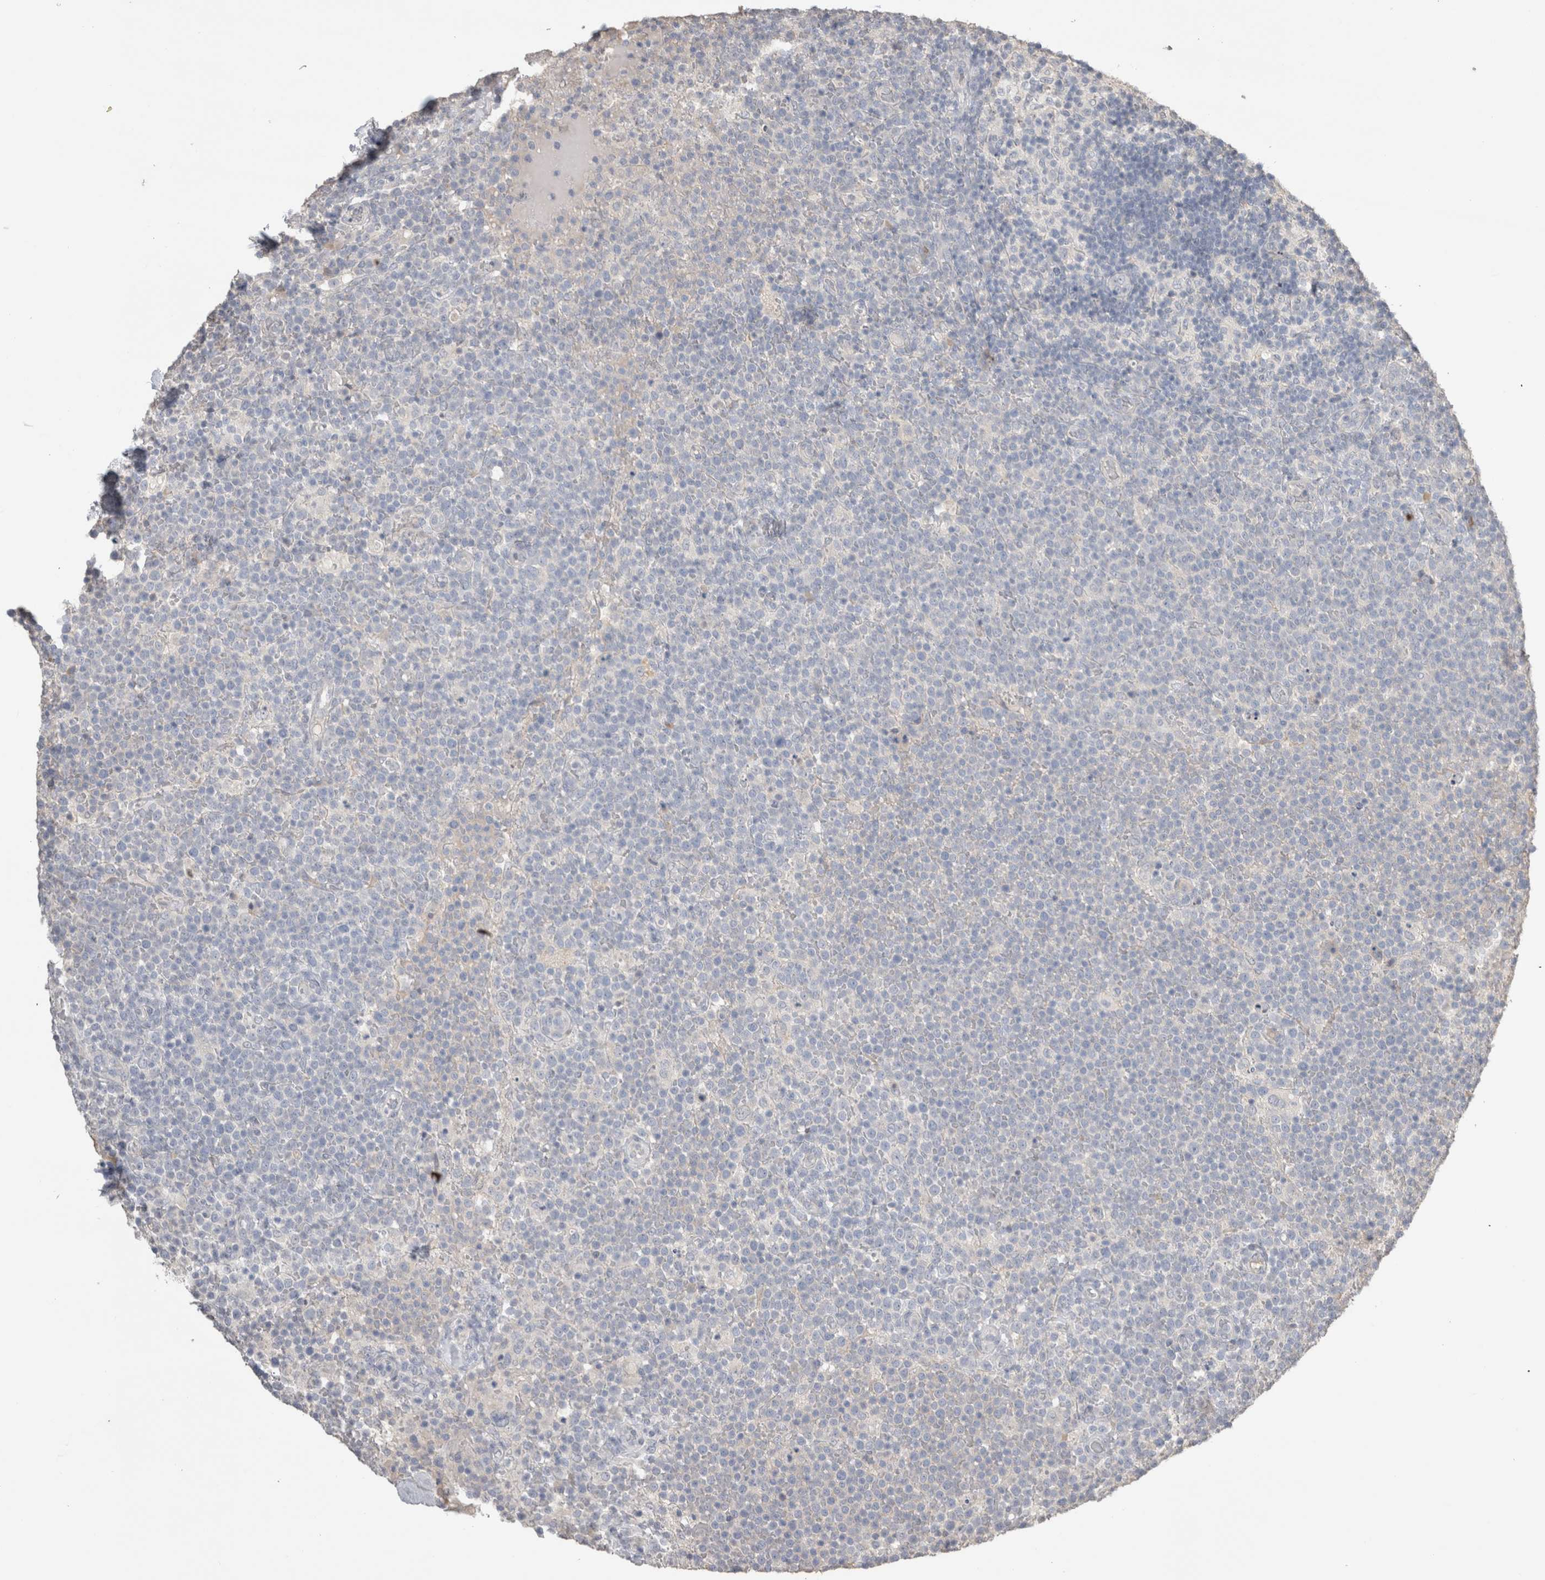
{"staining": {"intensity": "negative", "quantity": "none", "location": "none"}, "tissue": "lymphoma", "cell_type": "Tumor cells", "image_type": "cancer", "snomed": [{"axis": "morphology", "description": "Malignant lymphoma, non-Hodgkin's type, High grade"}, {"axis": "topography", "description": "Lymph node"}], "caption": "High-grade malignant lymphoma, non-Hodgkin's type was stained to show a protein in brown. There is no significant positivity in tumor cells.", "gene": "NAALADL2", "patient": {"sex": "male", "age": 61}}